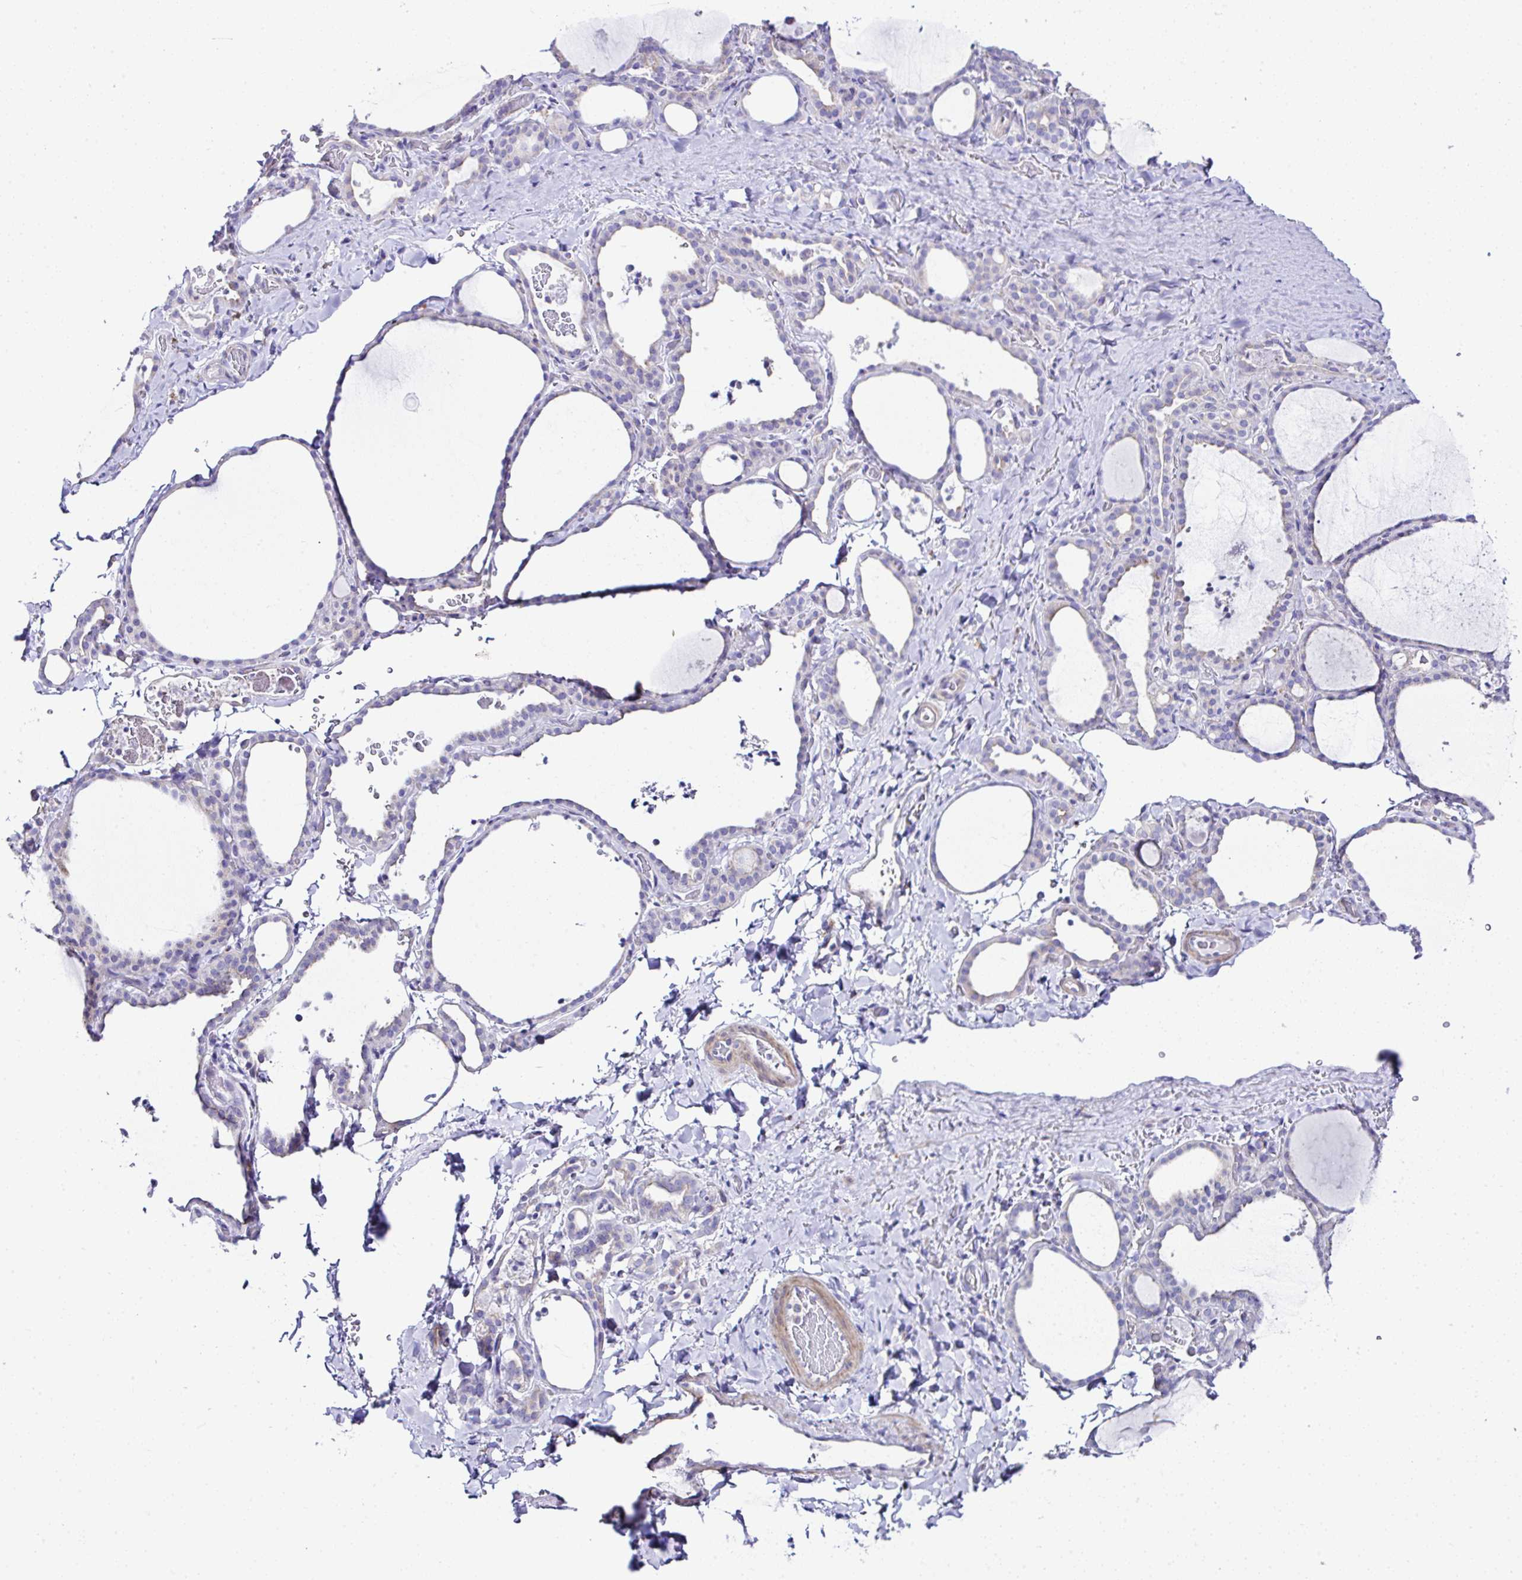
{"staining": {"intensity": "negative", "quantity": "none", "location": "none"}, "tissue": "thyroid gland", "cell_type": "Glandular cells", "image_type": "normal", "snomed": [{"axis": "morphology", "description": "Normal tissue, NOS"}, {"axis": "topography", "description": "Thyroid gland"}], "caption": "This micrograph is of normal thyroid gland stained with immunohistochemistry (IHC) to label a protein in brown with the nuclei are counter-stained blue. There is no positivity in glandular cells.", "gene": "OR4P4", "patient": {"sex": "female", "age": 22}}